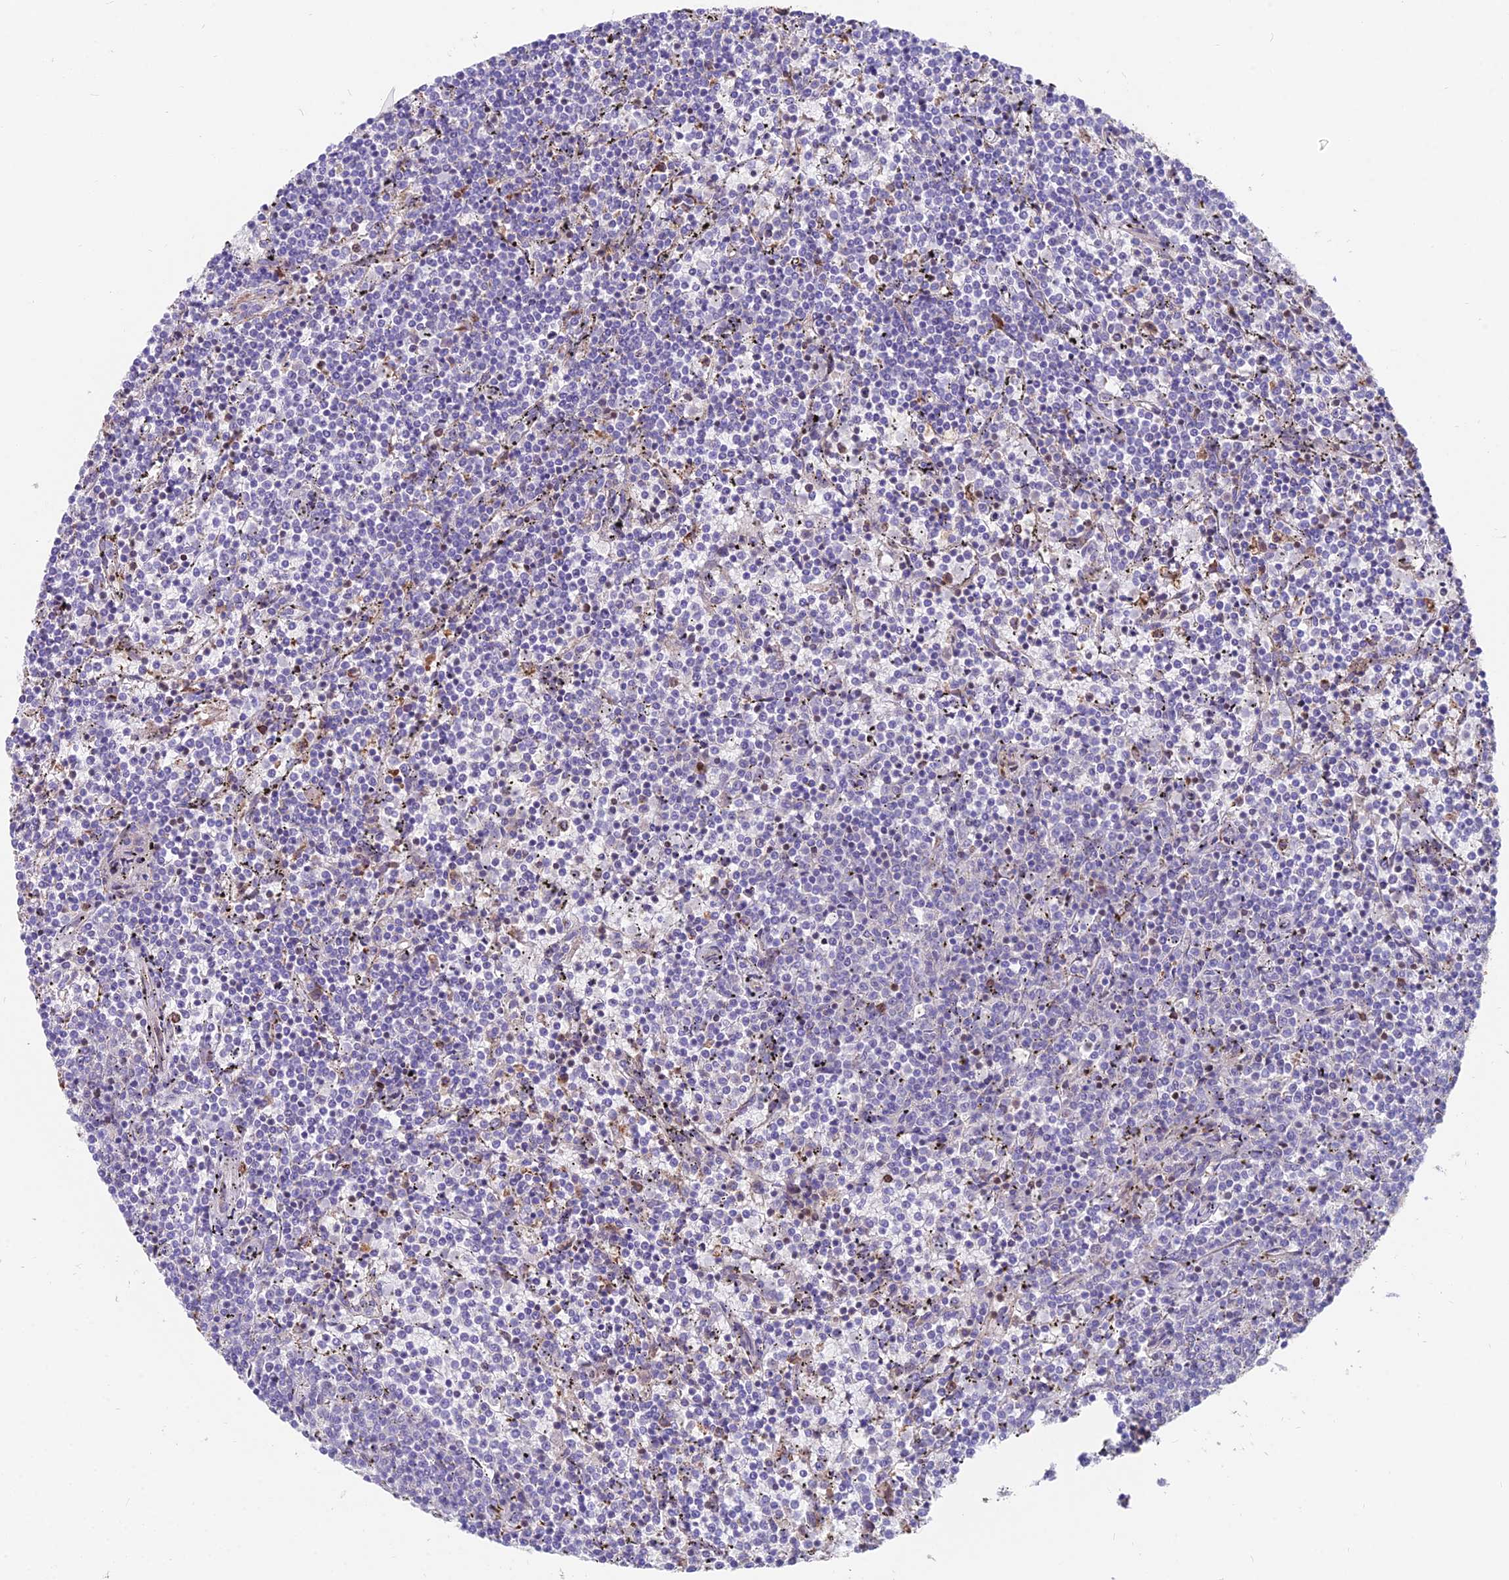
{"staining": {"intensity": "negative", "quantity": "none", "location": "none"}, "tissue": "lymphoma", "cell_type": "Tumor cells", "image_type": "cancer", "snomed": [{"axis": "morphology", "description": "Malignant lymphoma, non-Hodgkin's type, Low grade"}, {"axis": "topography", "description": "Spleen"}], "caption": "IHC photomicrograph of neoplastic tissue: human lymphoma stained with DAB (3,3'-diaminobenzidine) reveals no significant protein staining in tumor cells.", "gene": "TIGD6", "patient": {"sex": "female", "age": 50}}